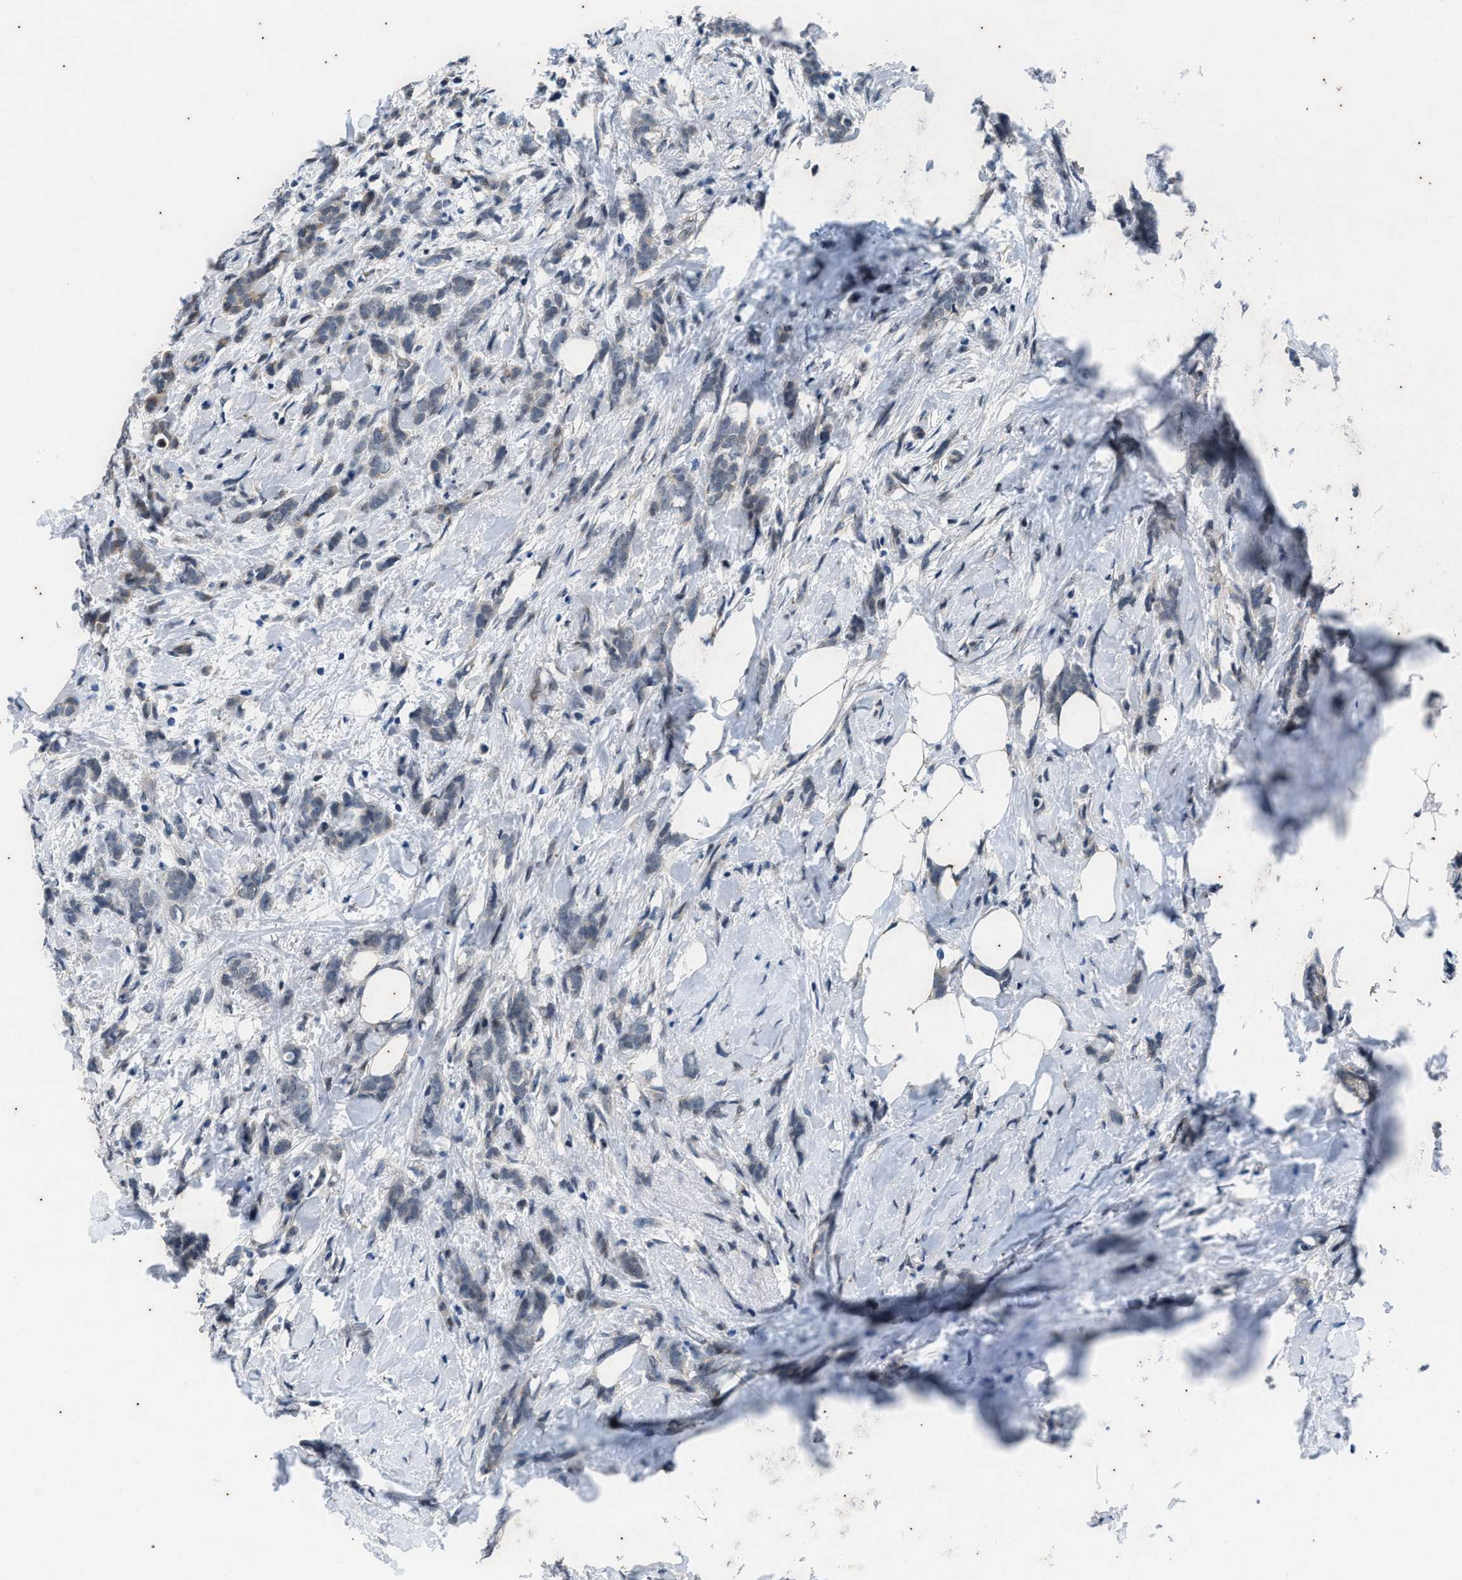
{"staining": {"intensity": "negative", "quantity": "none", "location": "none"}, "tissue": "breast cancer", "cell_type": "Tumor cells", "image_type": "cancer", "snomed": [{"axis": "morphology", "description": "Lobular carcinoma, in situ"}, {"axis": "morphology", "description": "Lobular carcinoma"}, {"axis": "topography", "description": "Breast"}], "caption": "Image shows no protein staining in tumor cells of breast lobular carcinoma in situ tissue. (DAB immunohistochemistry with hematoxylin counter stain).", "gene": "KIF24", "patient": {"sex": "female", "age": 41}}